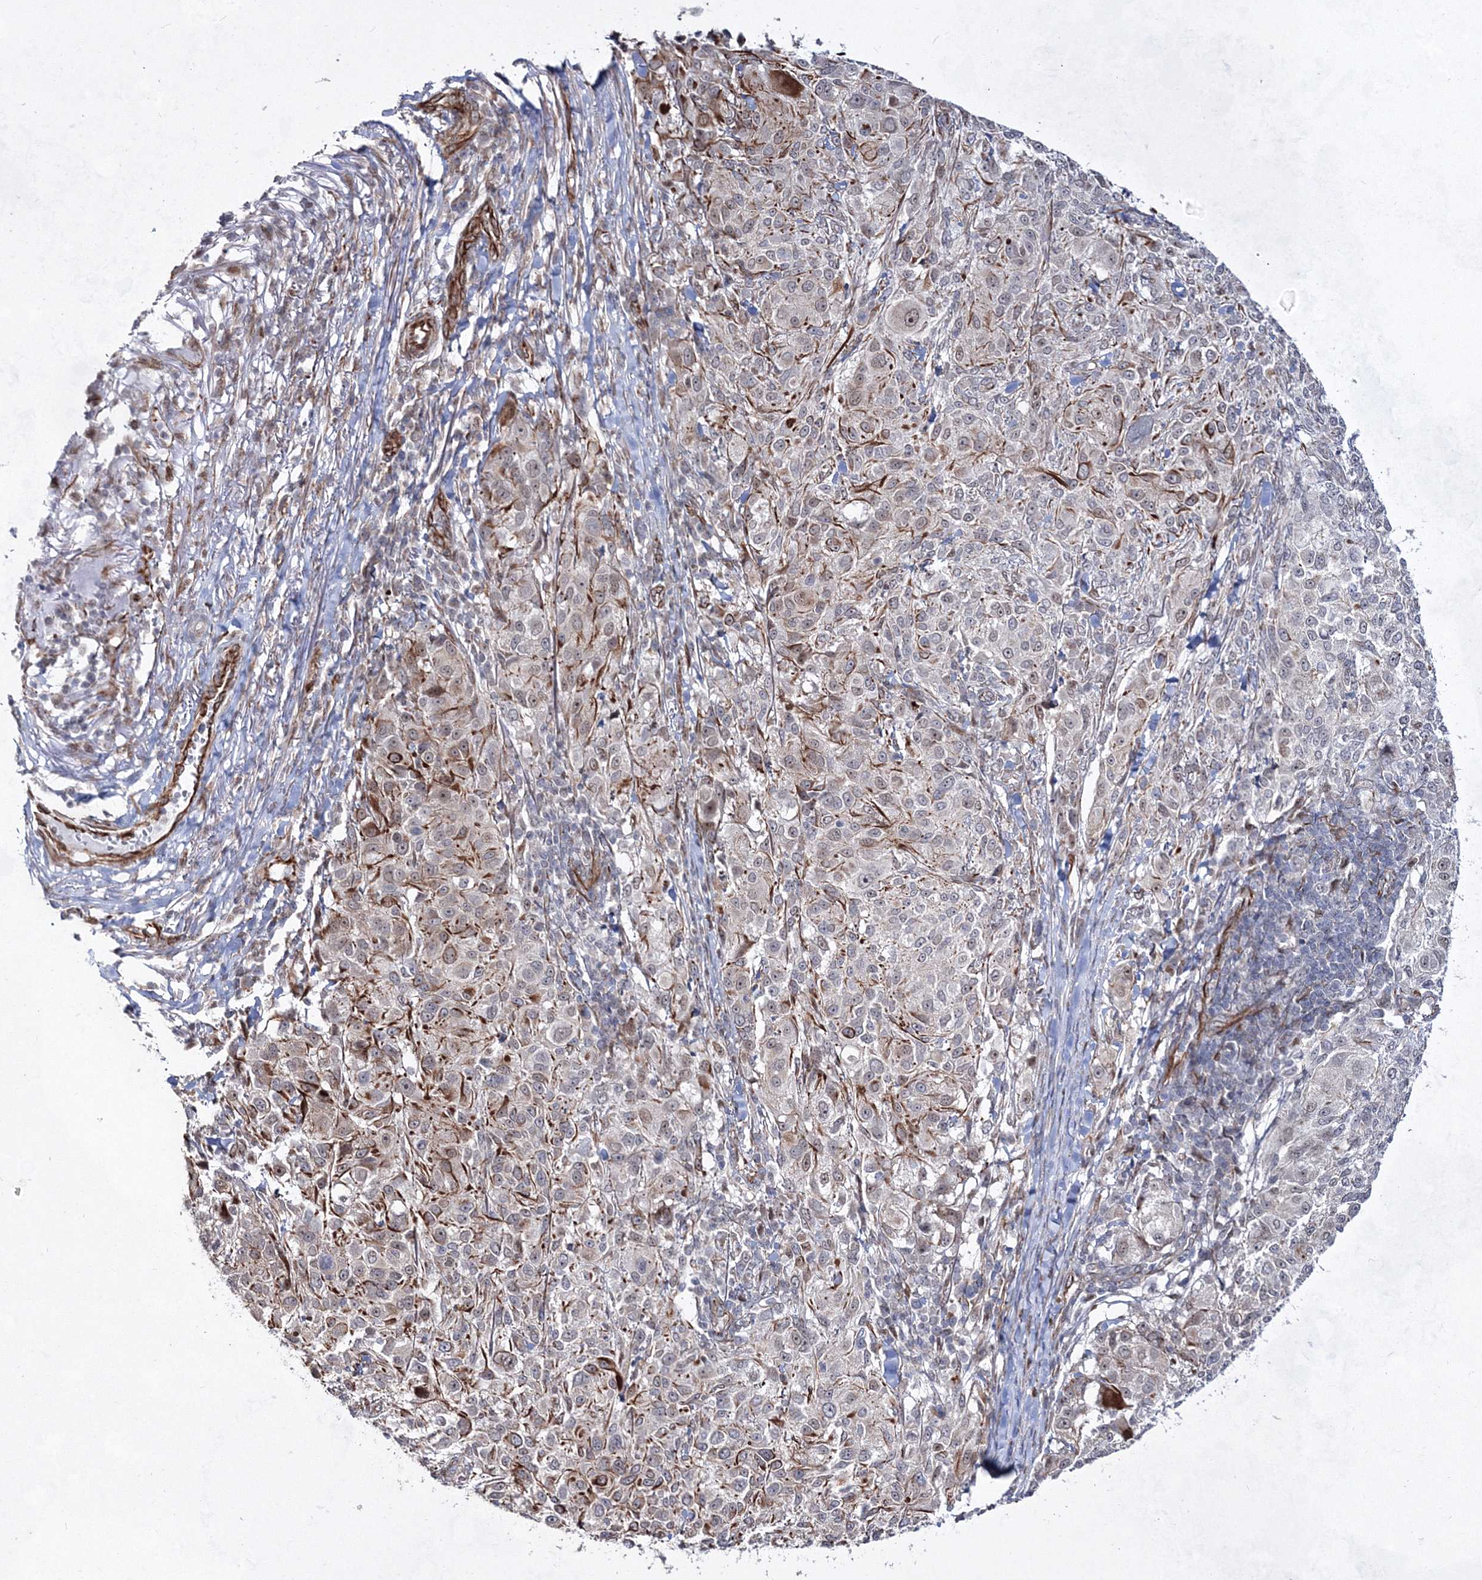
{"staining": {"intensity": "moderate", "quantity": "<25%", "location": "cytoplasmic/membranous"}, "tissue": "melanoma", "cell_type": "Tumor cells", "image_type": "cancer", "snomed": [{"axis": "morphology", "description": "Necrosis, NOS"}, {"axis": "morphology", "description": "Malignant melanoma, NOS"}, {"axis": "topography", "description": "Skin"}], "caption": "Moderate cytoplasmic/membranous positivity is present in about <25% of tumor cells in malignant melanoma.", "gene": "SNIP1", "patient": {"sex": "female", "age": 87}}